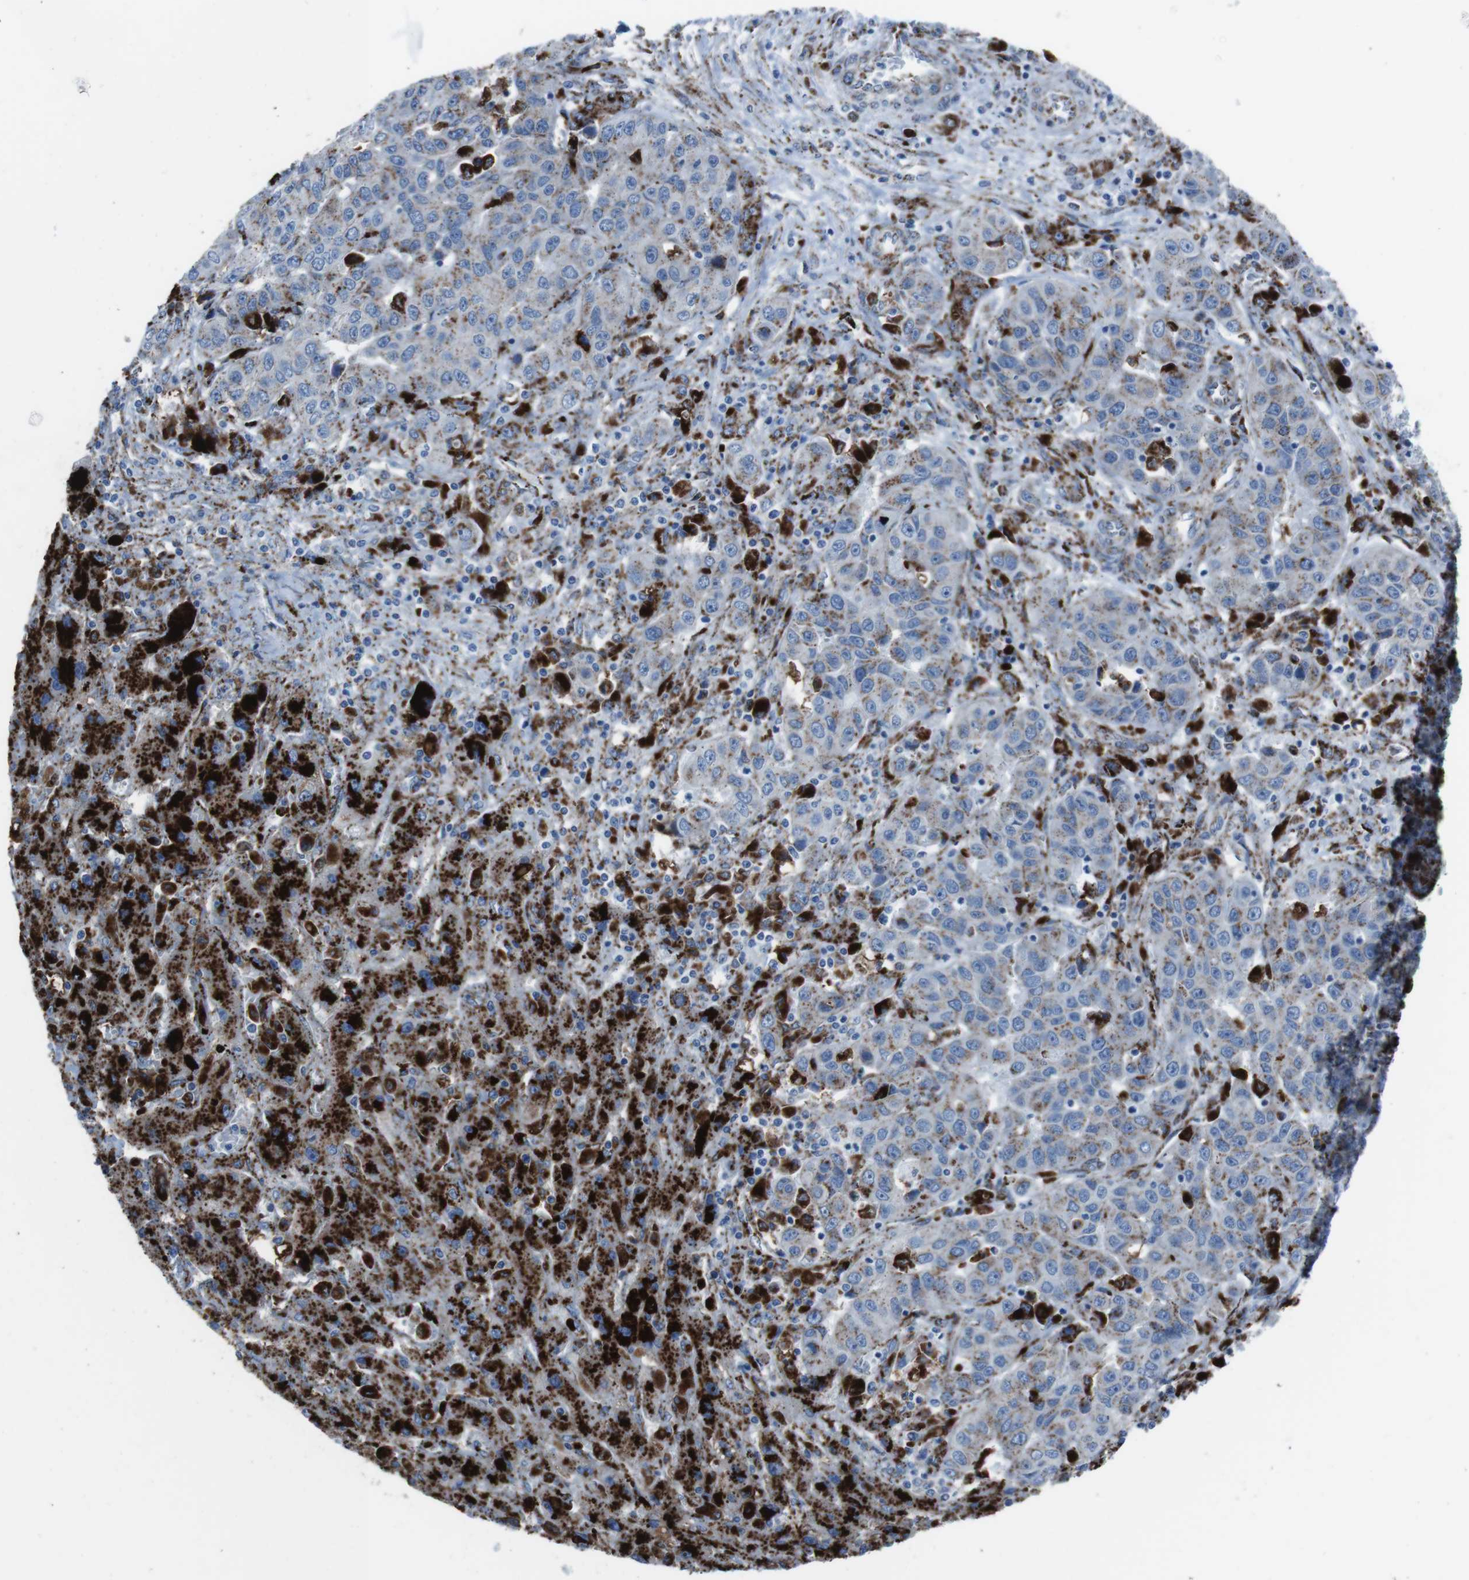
{"staining": {"intensity": "moderate", "quantity": ">75%", "location": "cytoplasmic/membranous"}, "tissue": "liver cancer", "cell_type": "Tumor cells", "image_type": "cancer", "snomed": [{"axis": "morphology", "description": "Cholangiocarcinoma"}, {"axis": "topography", "description": "Liver"}], "caption": "Liver cholangiocarcinoma stained with a protein marker shows moderate staining in tumor cells.", "gene": "SCARB2", "patient": {"sex": "female", "age": 52}}